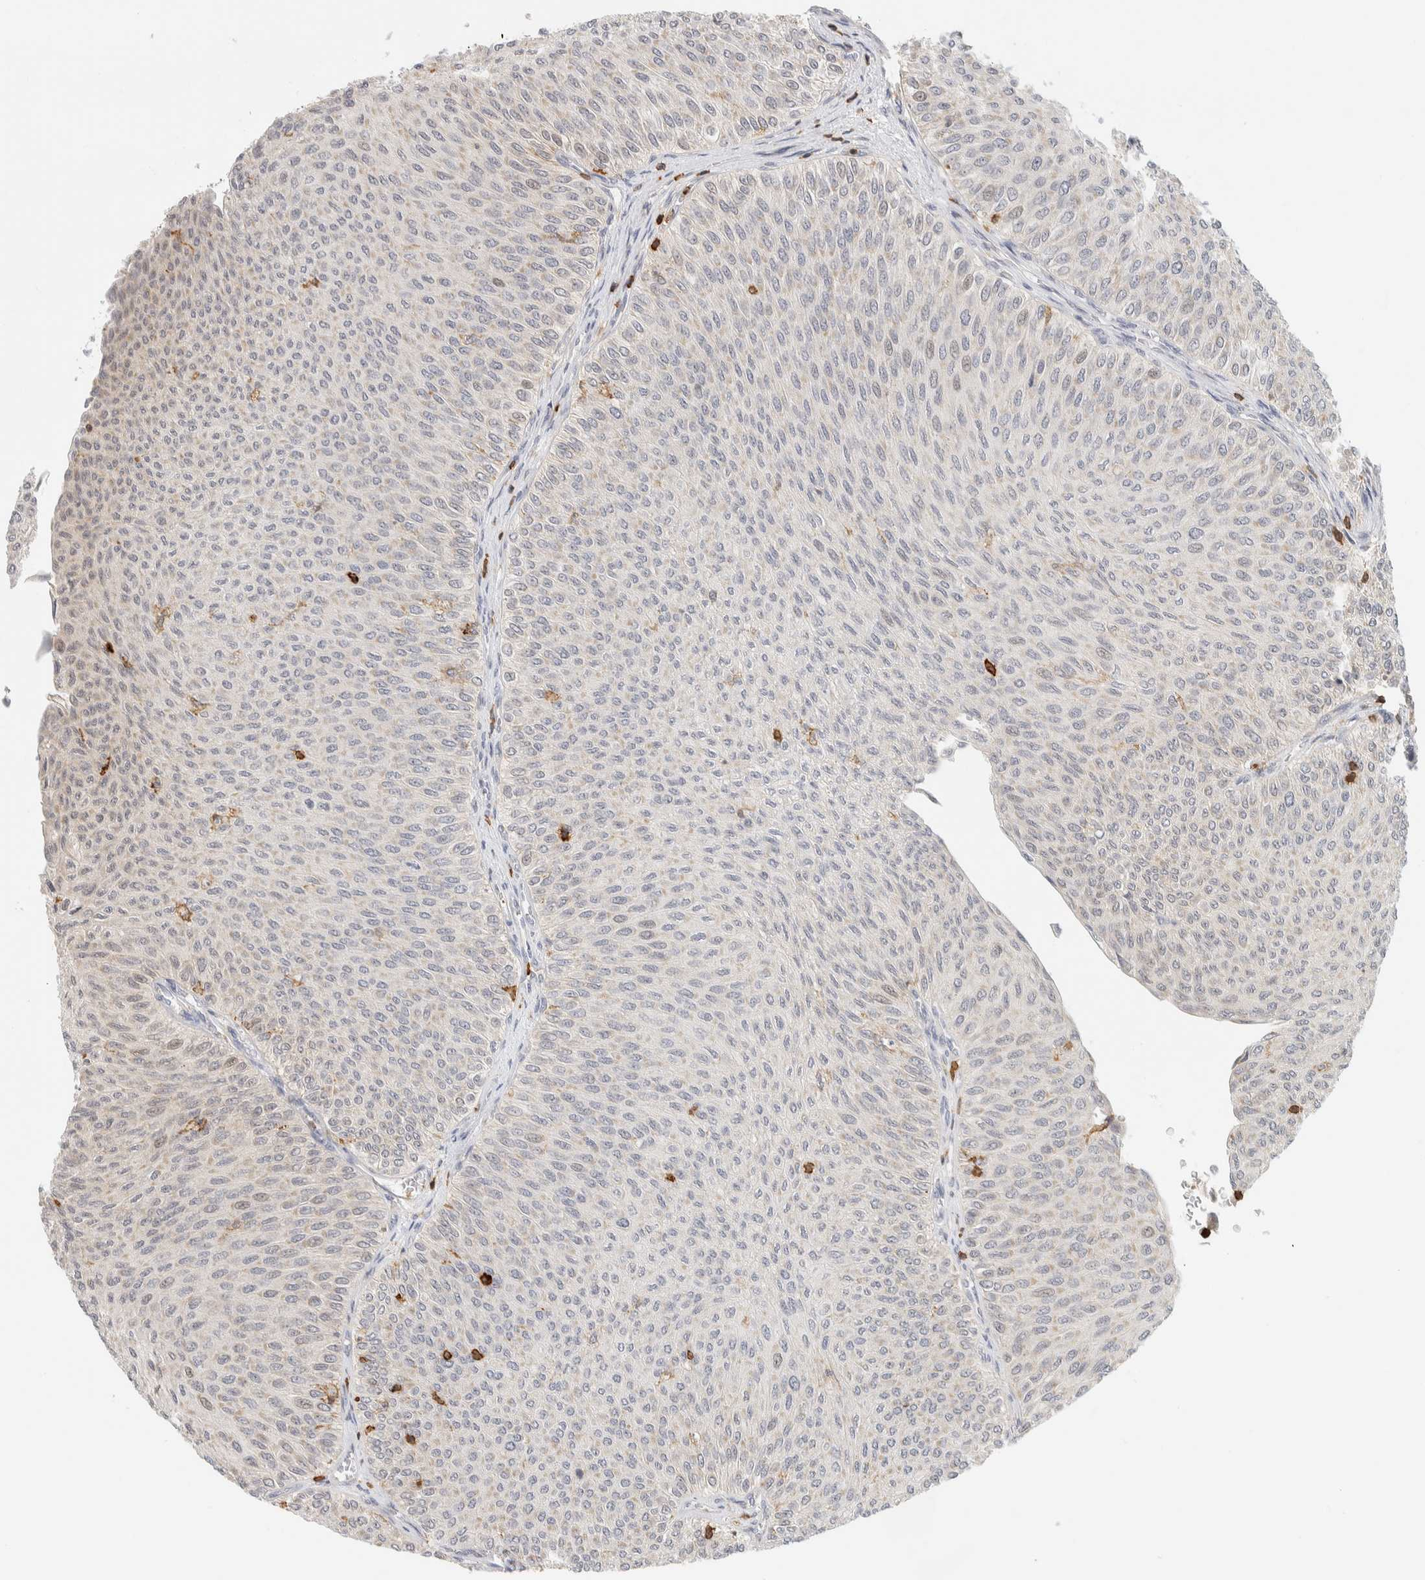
{"staining": {"intensity": "weak", "quantity": "<25%", "location": "cytoplasmic/membranous"}, "tissue": "urothelial cancer", "cell_type": "Tumor cells", "image_type": "cancer", "snomed": [{"axis": "morphology", "description": "Urothelial carcinoma, Low grade"}, {"axis": "topography", "description": "Urinary bladder"}], "caption": "High power microscopy histopathology image of an immunohistochemistry (IHC) histopathology image of urothelial cancer, revealing no significant expression in tumor cells.", "gene": "RUNDC1", "patient": {"sex": "male", "age": 78}}